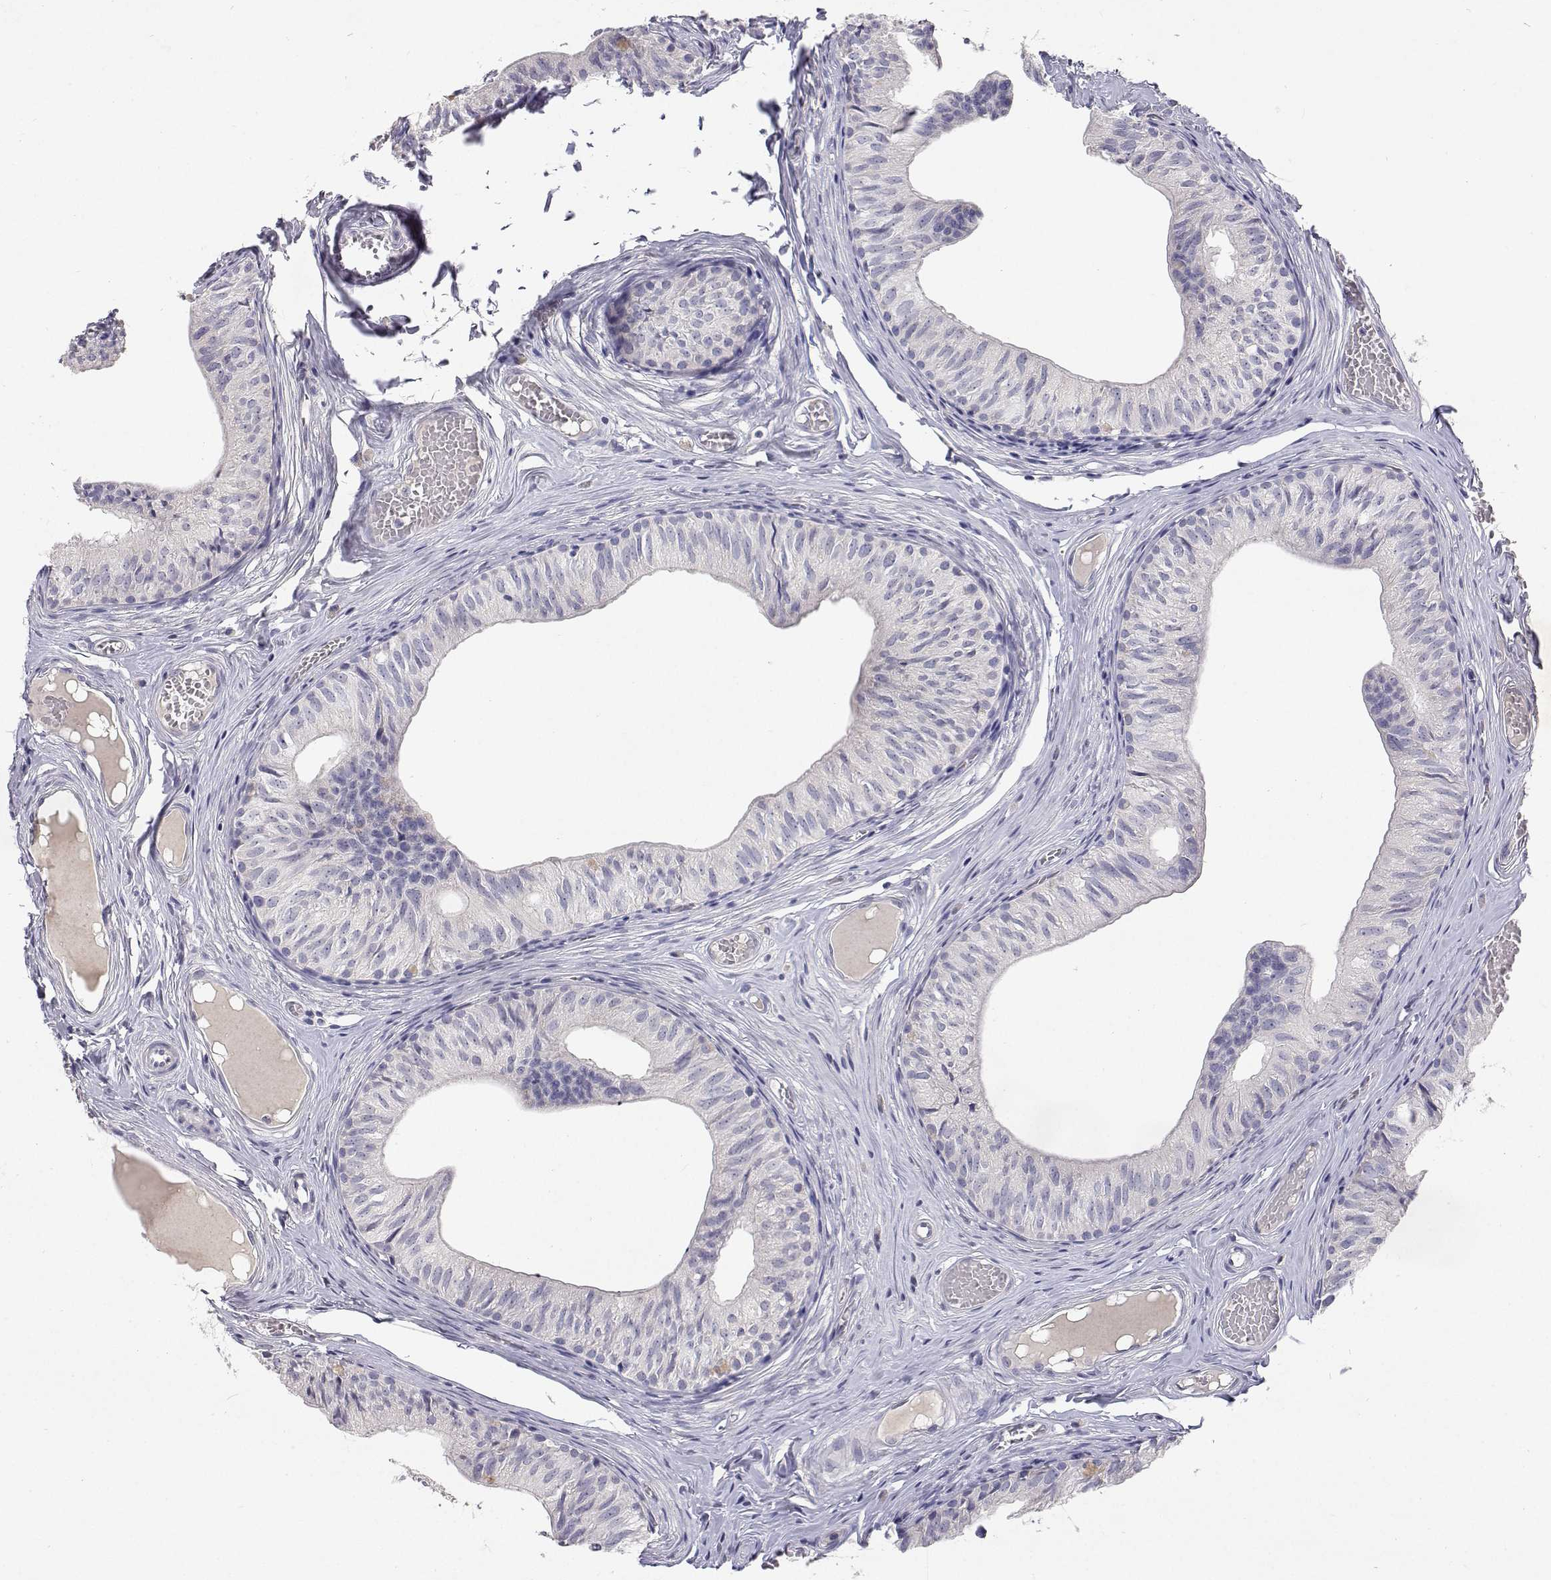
{"staining": {"intensity": "negative", "quantity": "none", "location": "none"}, "tissue": "epididymis", "cell_type": "Glandular cells", "image_type": "normal", "snomed": [{"axis": "morphology", "description": "Normal tissue, NOS"}, {"axis": "topography", "description": "Epididymis"}], "caption": "Glandular cells are negative for protein expression in benign human epididymis. (DAB immunohistochemistry (IHC) with hematoxylin counter stain).", "gene": "TRIM60", "patient": {"sex": "male", "age": 25}}